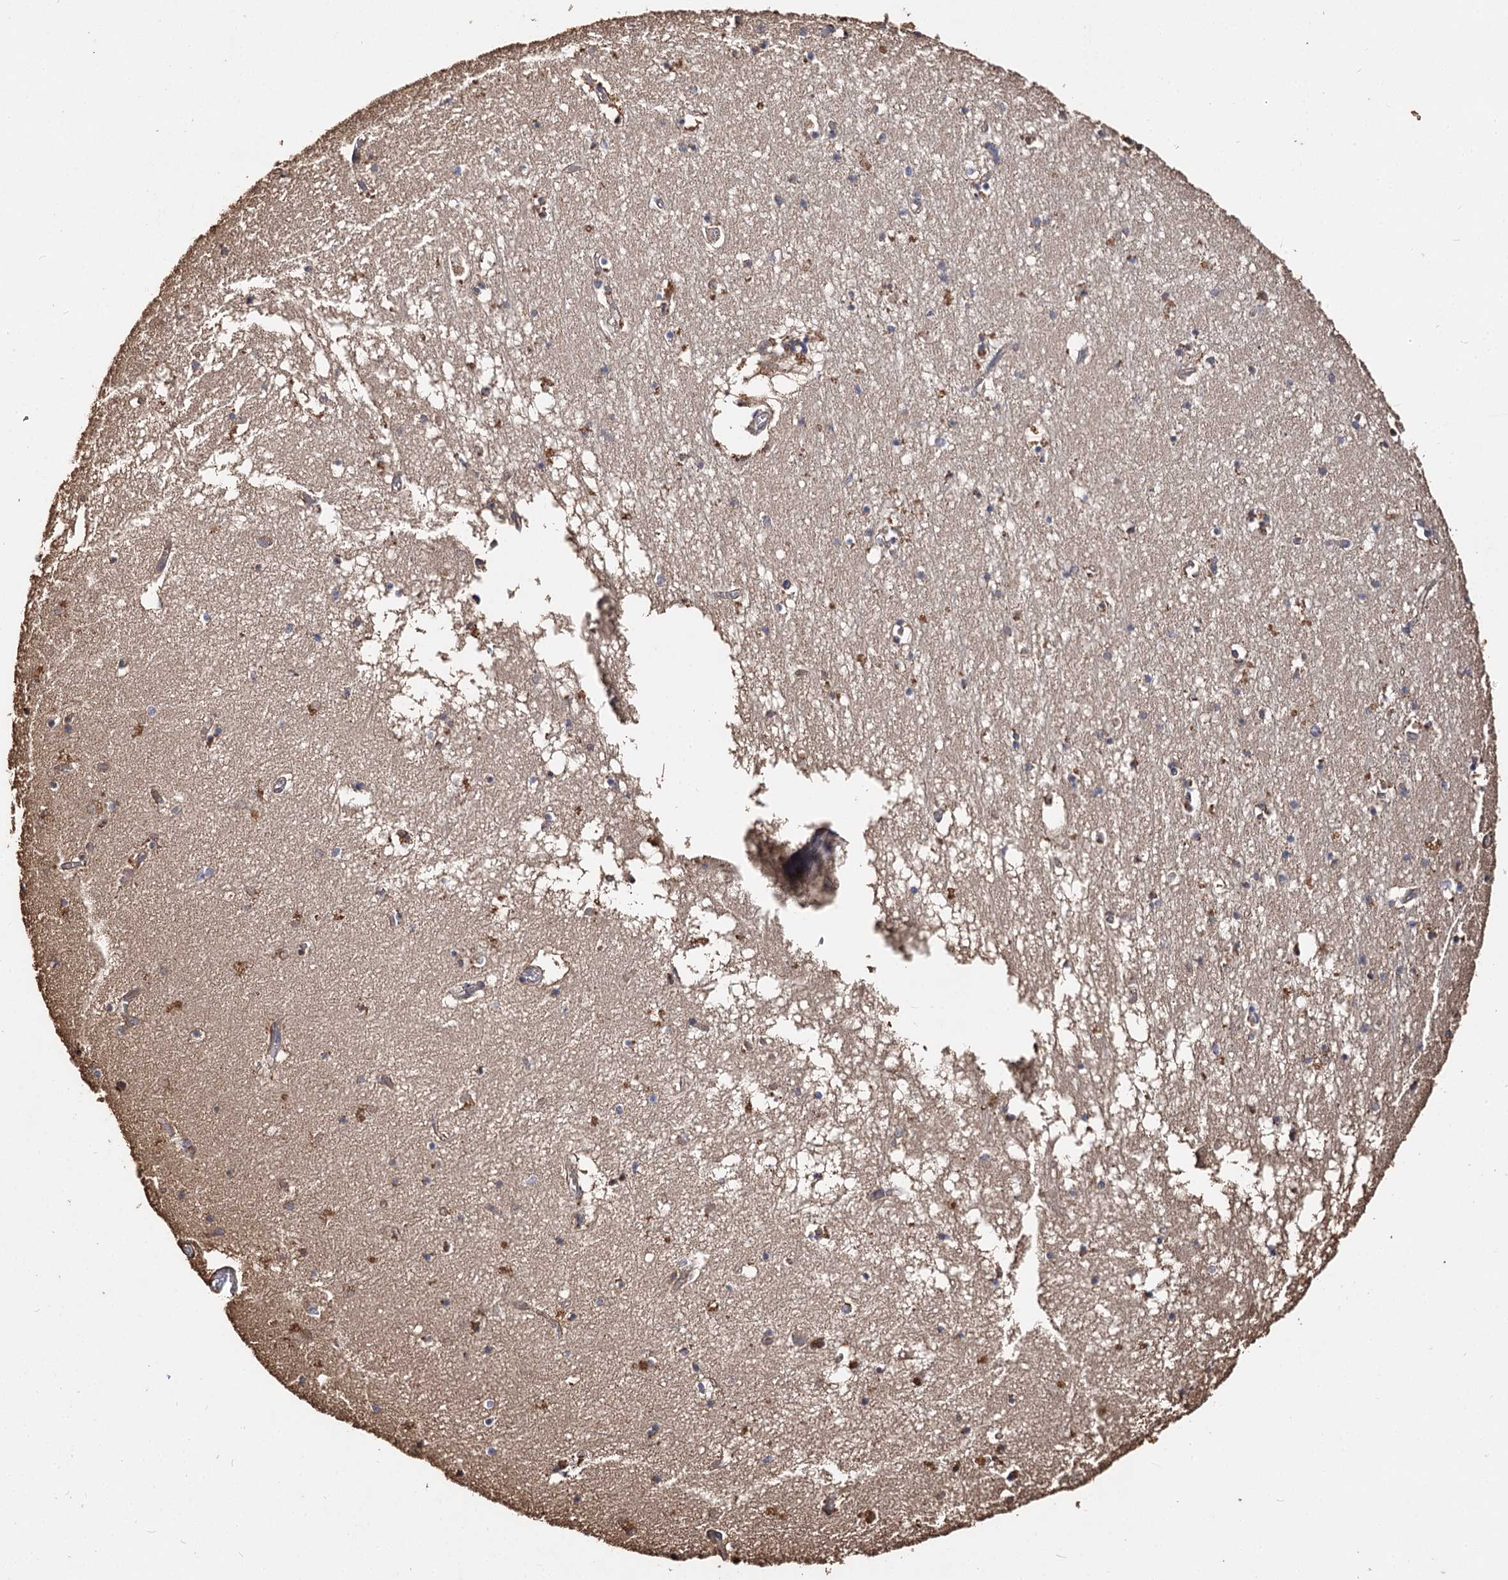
{"staining": {"intensity": "moderate", "quantity": "<25%", "location": "cytoplasmic/membranous"}, "tissue": "hippocampus", "cell_type": "Glial cells", "image_type": "normal", "snomed": [{"axis": "morphology", "description": "Normal tissue, NOS"}, {"axis": "topography", "description": "Hippocampus"}], "caption": "This histopathology image exhibits IHC staining of unremarkable human hippocampus, with low moderate cytoplasmic/membranous positivity in approximately <25% of glial cells.", "gene": "ARL13A", "patient": {"sex": "male", "age": 70}}